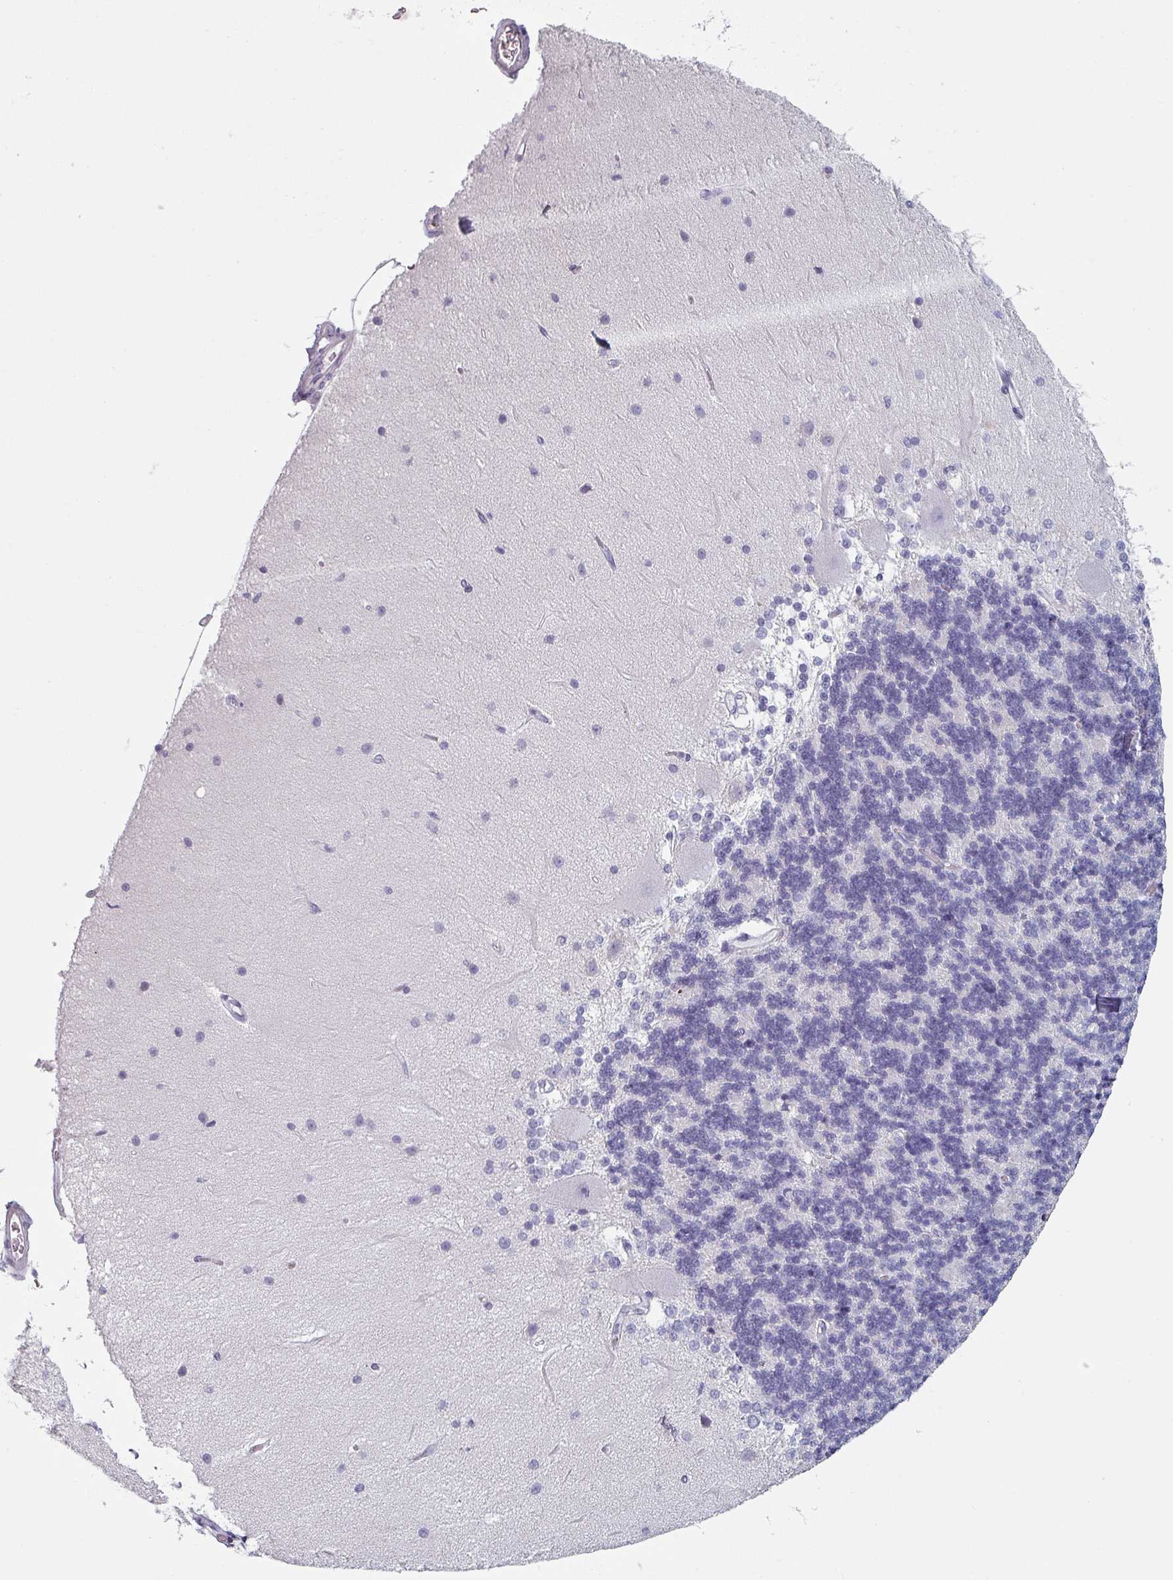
{"staining": {"intensity": "negative", "quantity": "none", "location": "none"}, "tissue": "cerebellum", "cell_type": "Cells in granular layer", "image_type": "normal", "snomed": [{"axis": "morphology", "description": "Normal tissue, NOS"}, {"axis": "topography", "description": "Cerebellum"}], "caption": "A micrograph of cerebellum stained for a protein displays no brown staining in cells in granular layer.", "gene": "SFTPA1", "patient": {"sex": "female", "age": 54}}